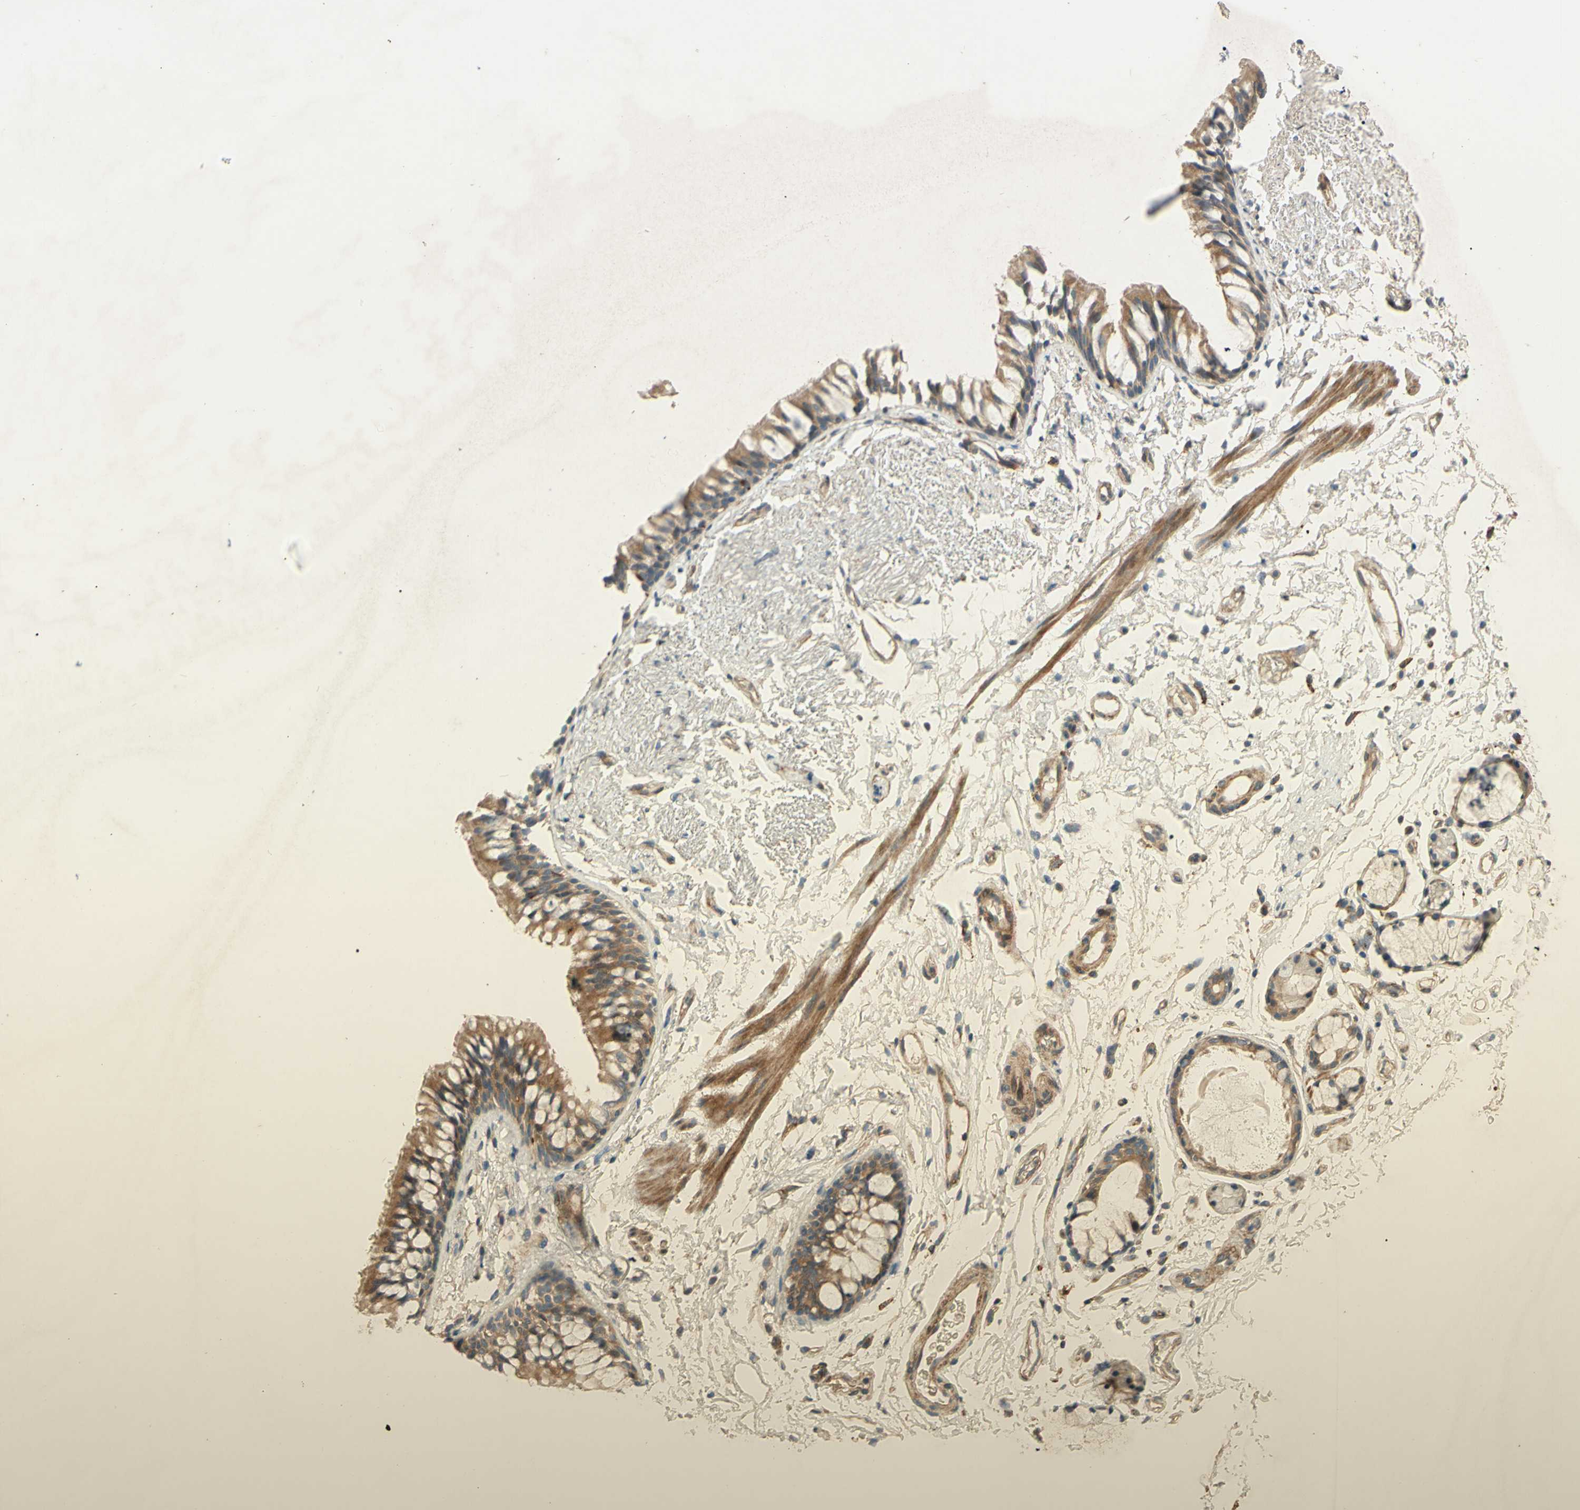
{"staining": {"intensity": "moderate", "quantity": ">75%", "location": "cytoplasmic/membranous"}, "tissue": "adipose tissue", "cell_type": "Adipocytes", "image_type": "normal", "snomed": [{"axis": "morphology", "description": "Normal tissue, NOS"}, {"axis": "topography", "description": "Bronchus"}], "caption": "A medium amount of moderate cytoplasmic/membranous staining is present in about >75% of adipocytes in unremarkable adipose tissue.", "gene": "ADAM17", "patient": {"sex": "female", "age": 73}}